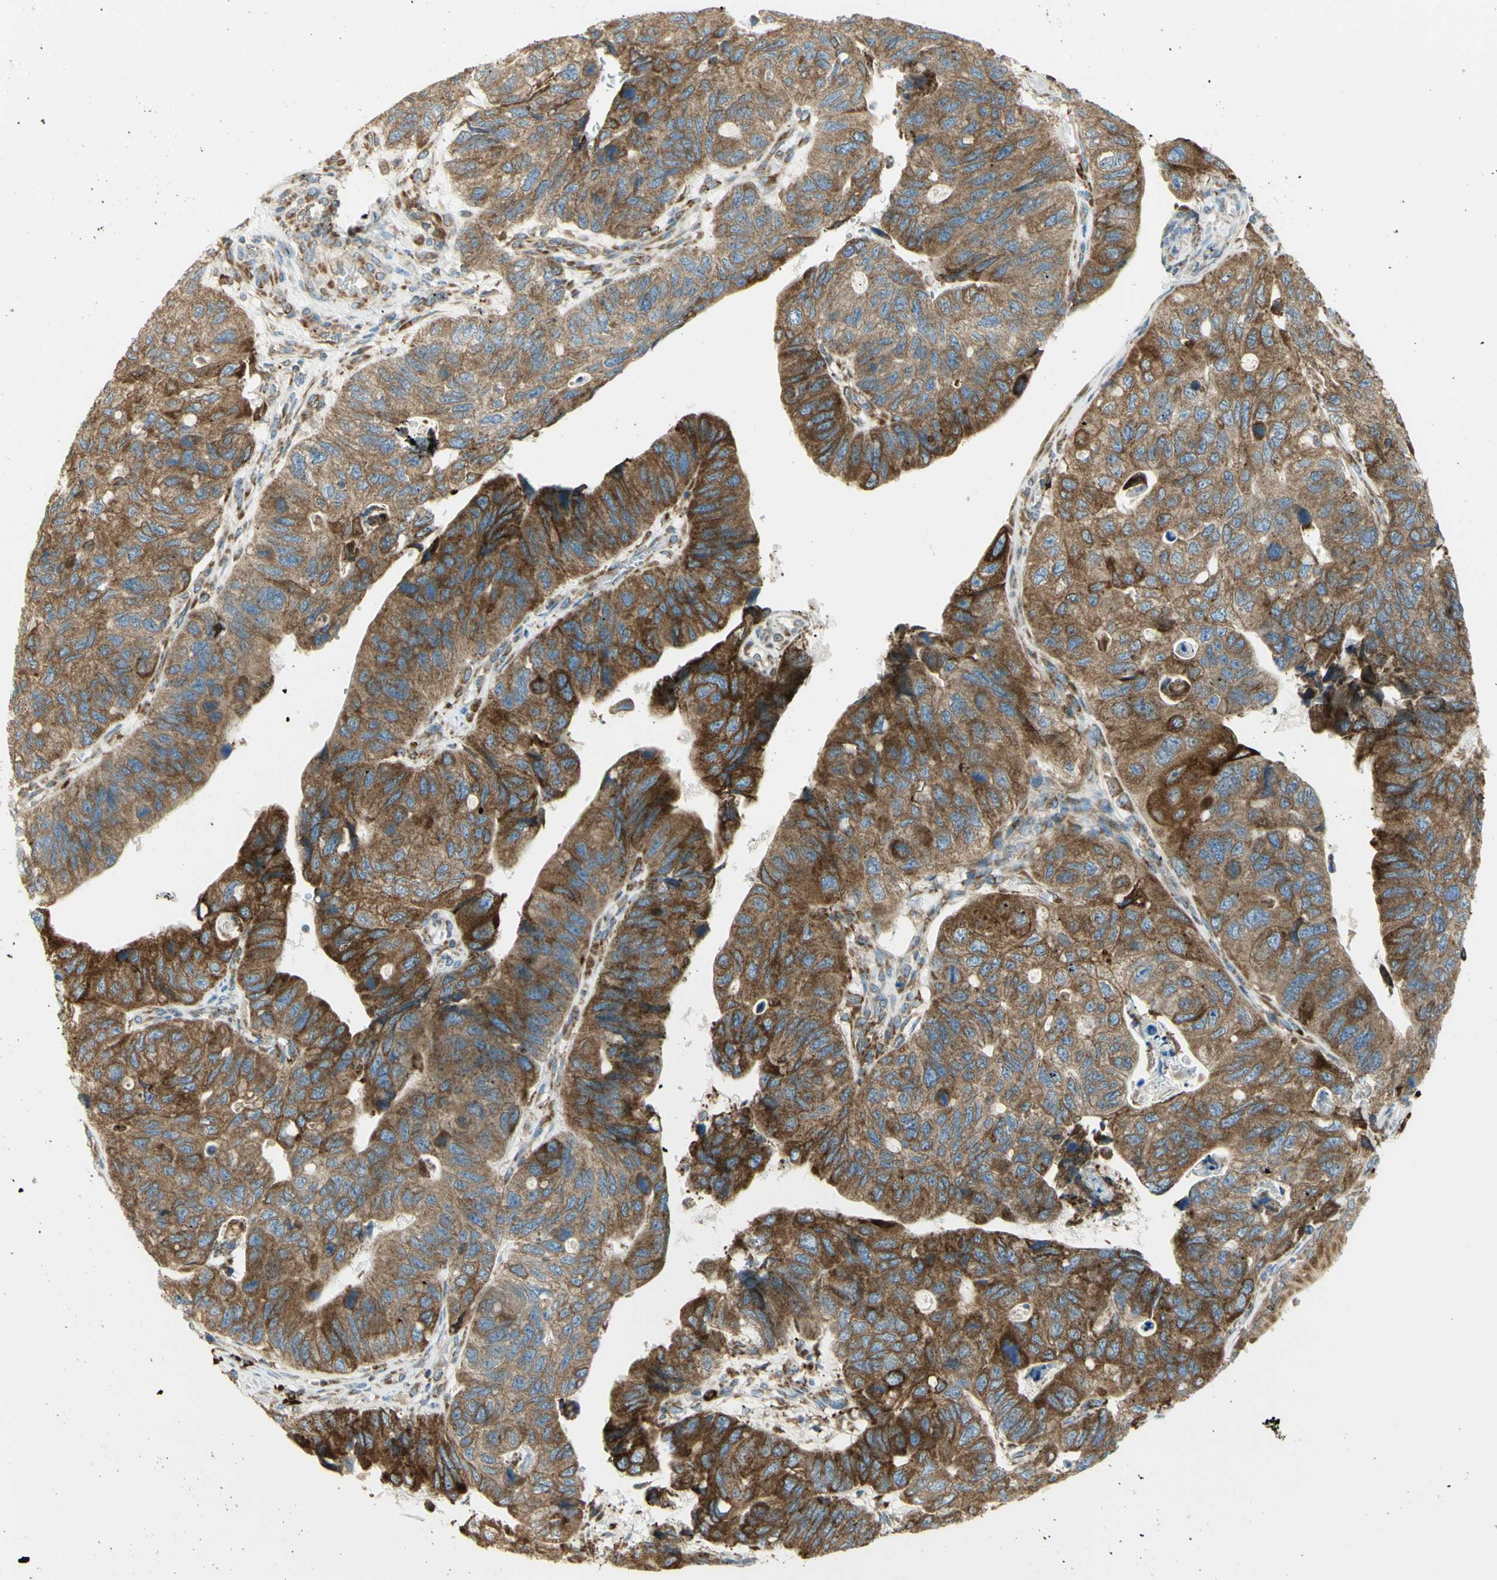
{"staining": {"intensity": "strong", "quantity": ">75%", "location": "cytoplasmic/membranous"}, "tissue": "stomach cancer", "cell_type": "Tumor cells", "image_type": "cancer", "snomed": [{"axis": "morphology", "description": "Adenocarcinoma, NOS"}, {"axis": "topography", "description": "Stomach"}], "caption": "An image showing strong cytoplasmic/membranous staining in approximately >75% of tumor cells in stomach cancer (adenocarcinoma), as visualized by brown immunohistochemical staining.", "gene": "MANF", "patient": {"sex": "male", "age": 59}}